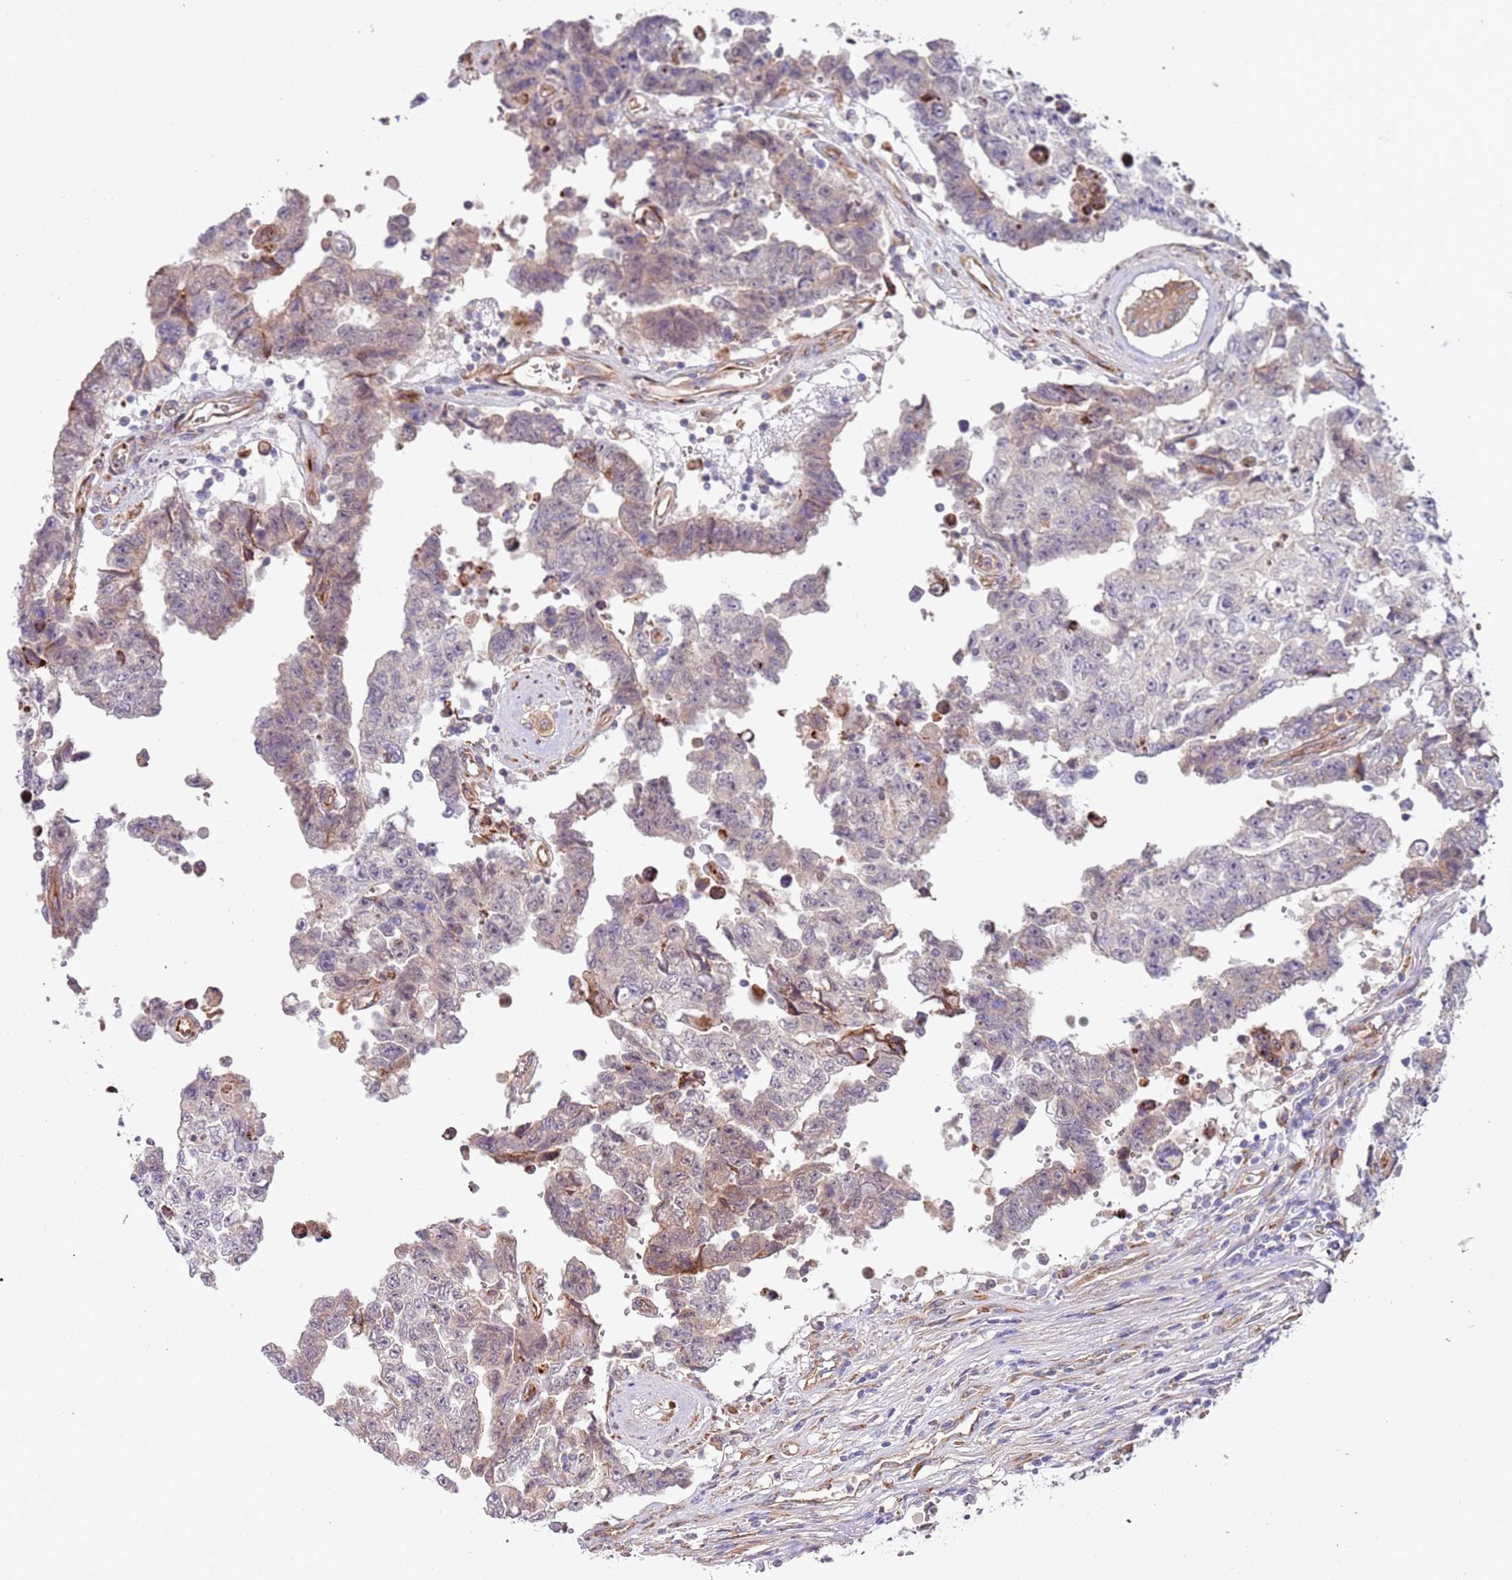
{"staining": {"intensity": "moderate", "quantity": "<25%", "location": "cytoplasmic/membranous"}, "tissue": "testis cancer", "cell_type": "Tumor cells", "image_type": "cancer", "snomed": [{"axis": "morphology", "description": "Normal tissue, NOS"}, {"axis": "morphology", "description": "Carcinoma, Embryonal, NOS"}, {"axis": "topography", "description": "Testis"}, {"axis": "topography", "description": "Epididymis"}], "caption": "A brown stain highlights moderate cytoplasmic/membranous staining of a protein in human embryonal carcinoma (testis) tumor cells. (Stains: DAB in brown, nuclei in blue, Microscopy: brightfield microscopy at high magnification).", "gene": "VWCE", "patient": {"sex": "male", "age": 25}}